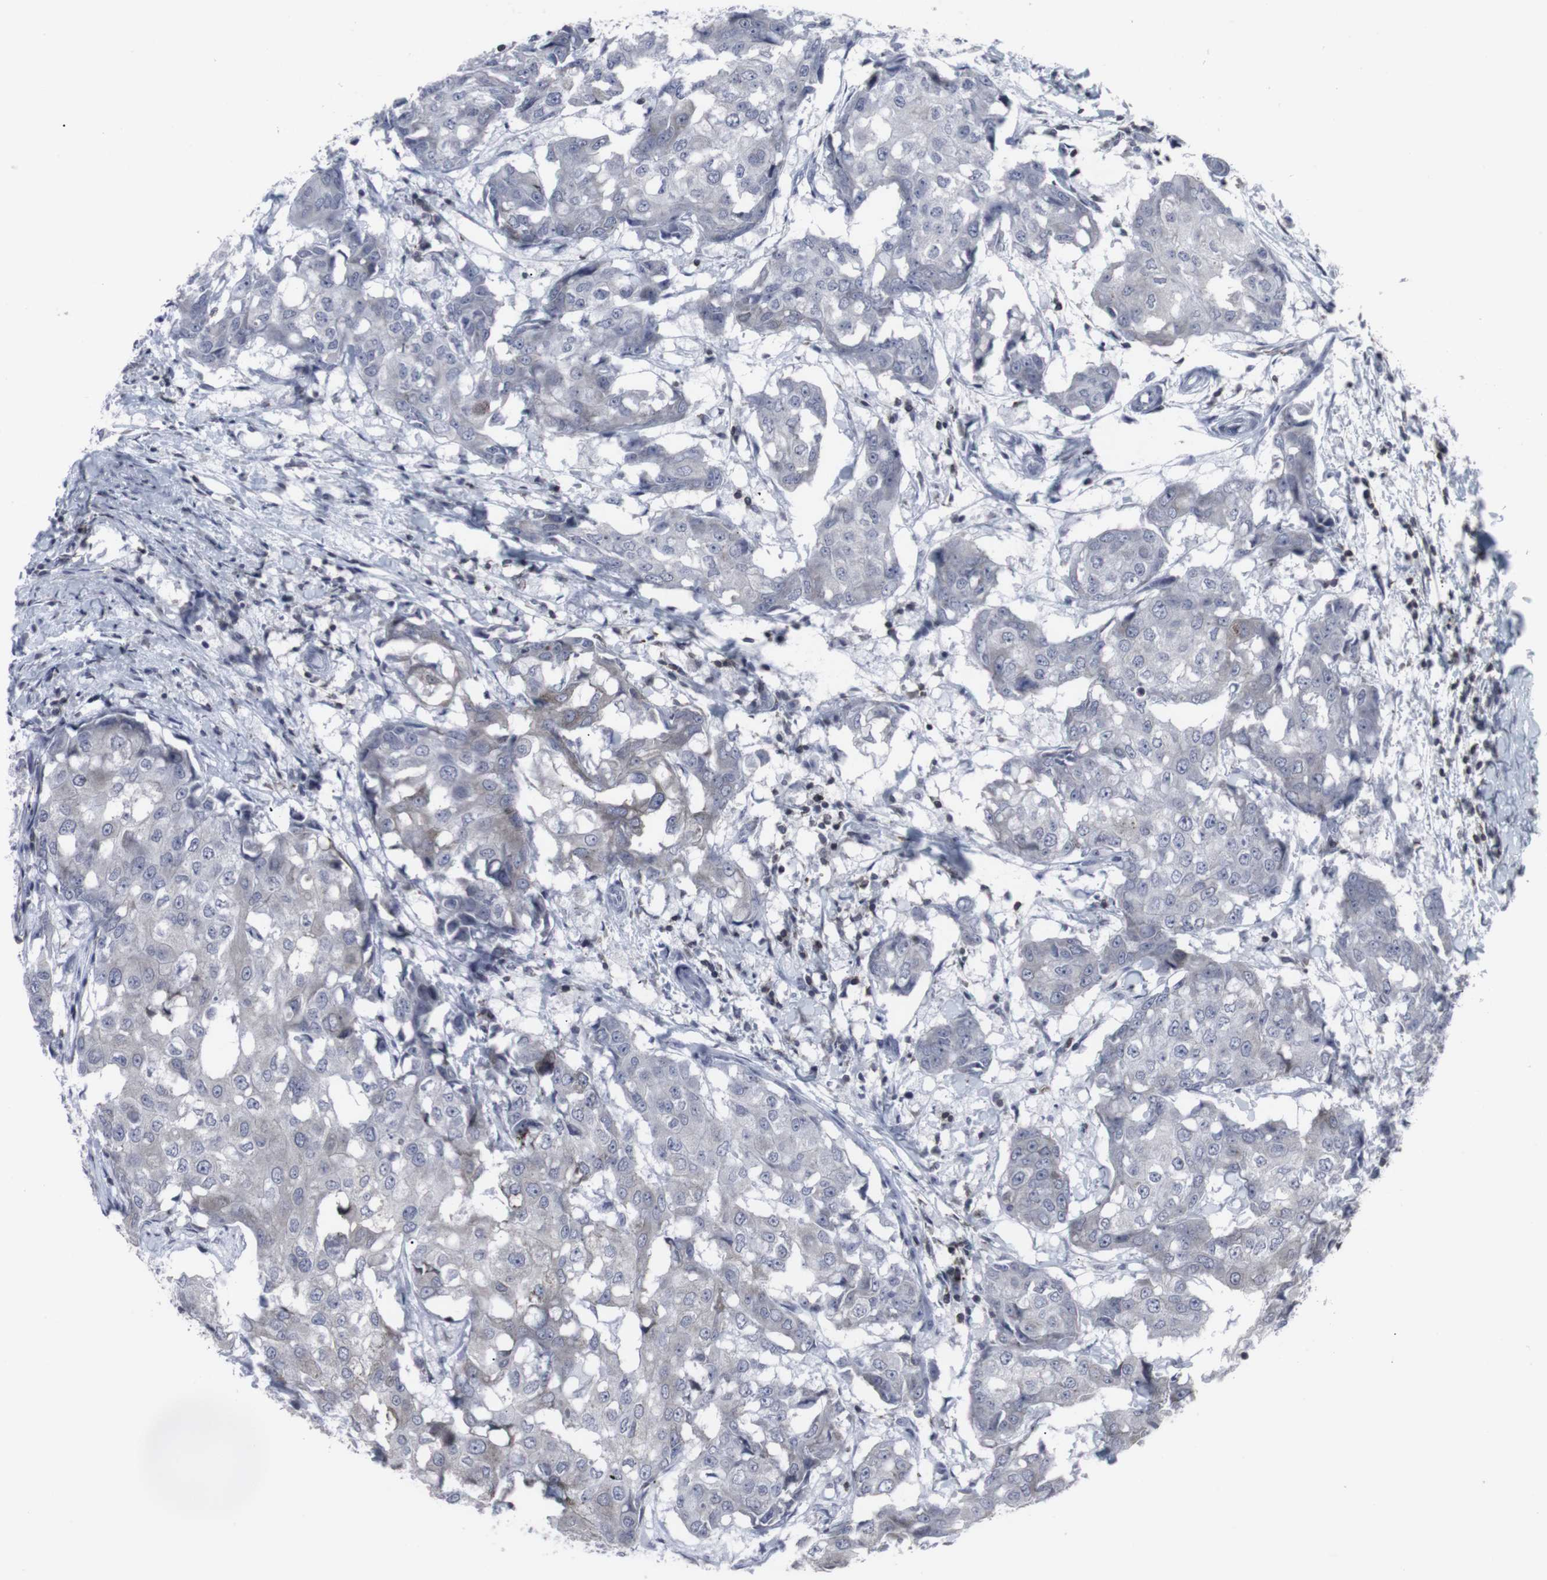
{"staining": {"intensity": "negative", "quantity": "none", "location": "none"}, "tissue": "breast cancer", "cell_type": "Tumor cells", "image_type": "cancer", "snomed": [{"axis": "morphology", "description": "Duct carcinoma"}, {"axis": "topography", "description": "Breast"}], "caption": "Immunohistochemical staining of human breast cancer (invasive ductal carcinoma) demonstrates no significant positivity in tumor cells.", "gene": "APOBEC2", "patient": {"sex": "female", "age": 27}}